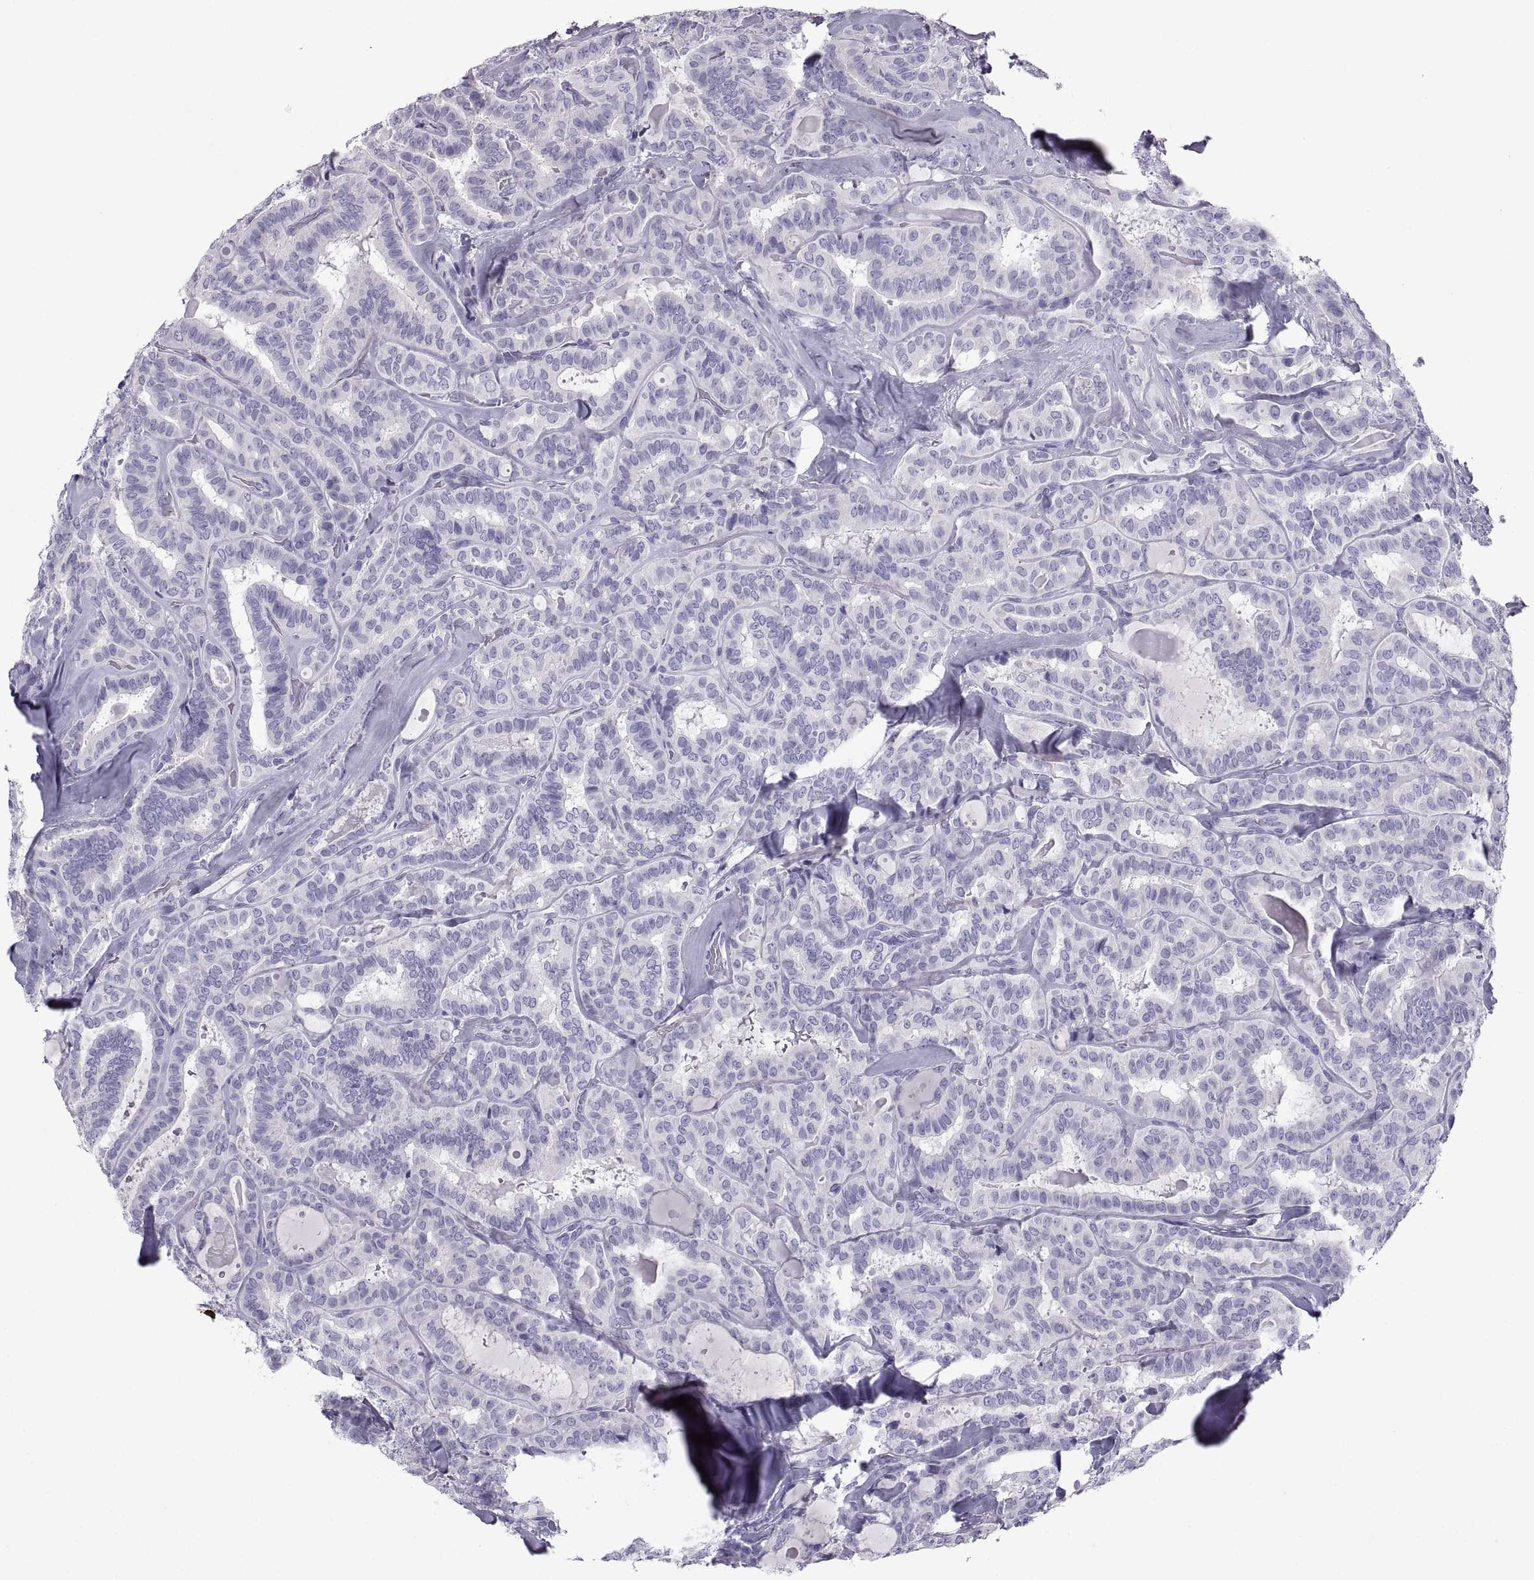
{"staining": {"intensity": "negative", "quantity": "none", "location": "none"}, "tissue": "thyroid cancer", "cell_type": "Tumor cells", "image_type": "cancer", "snomed": [{"axis": "morphology", "description": "Papillary adenocarcinoma, NOS"}, {"axis": "topography", "description": "Thyroid gland"}], "caption": "This is an immunohistochemistry image of human thyroid cancer. There is no staining in tumor cells.", "gene": "PCSK1N", "patient": {"sex": "female", "age": 39}}